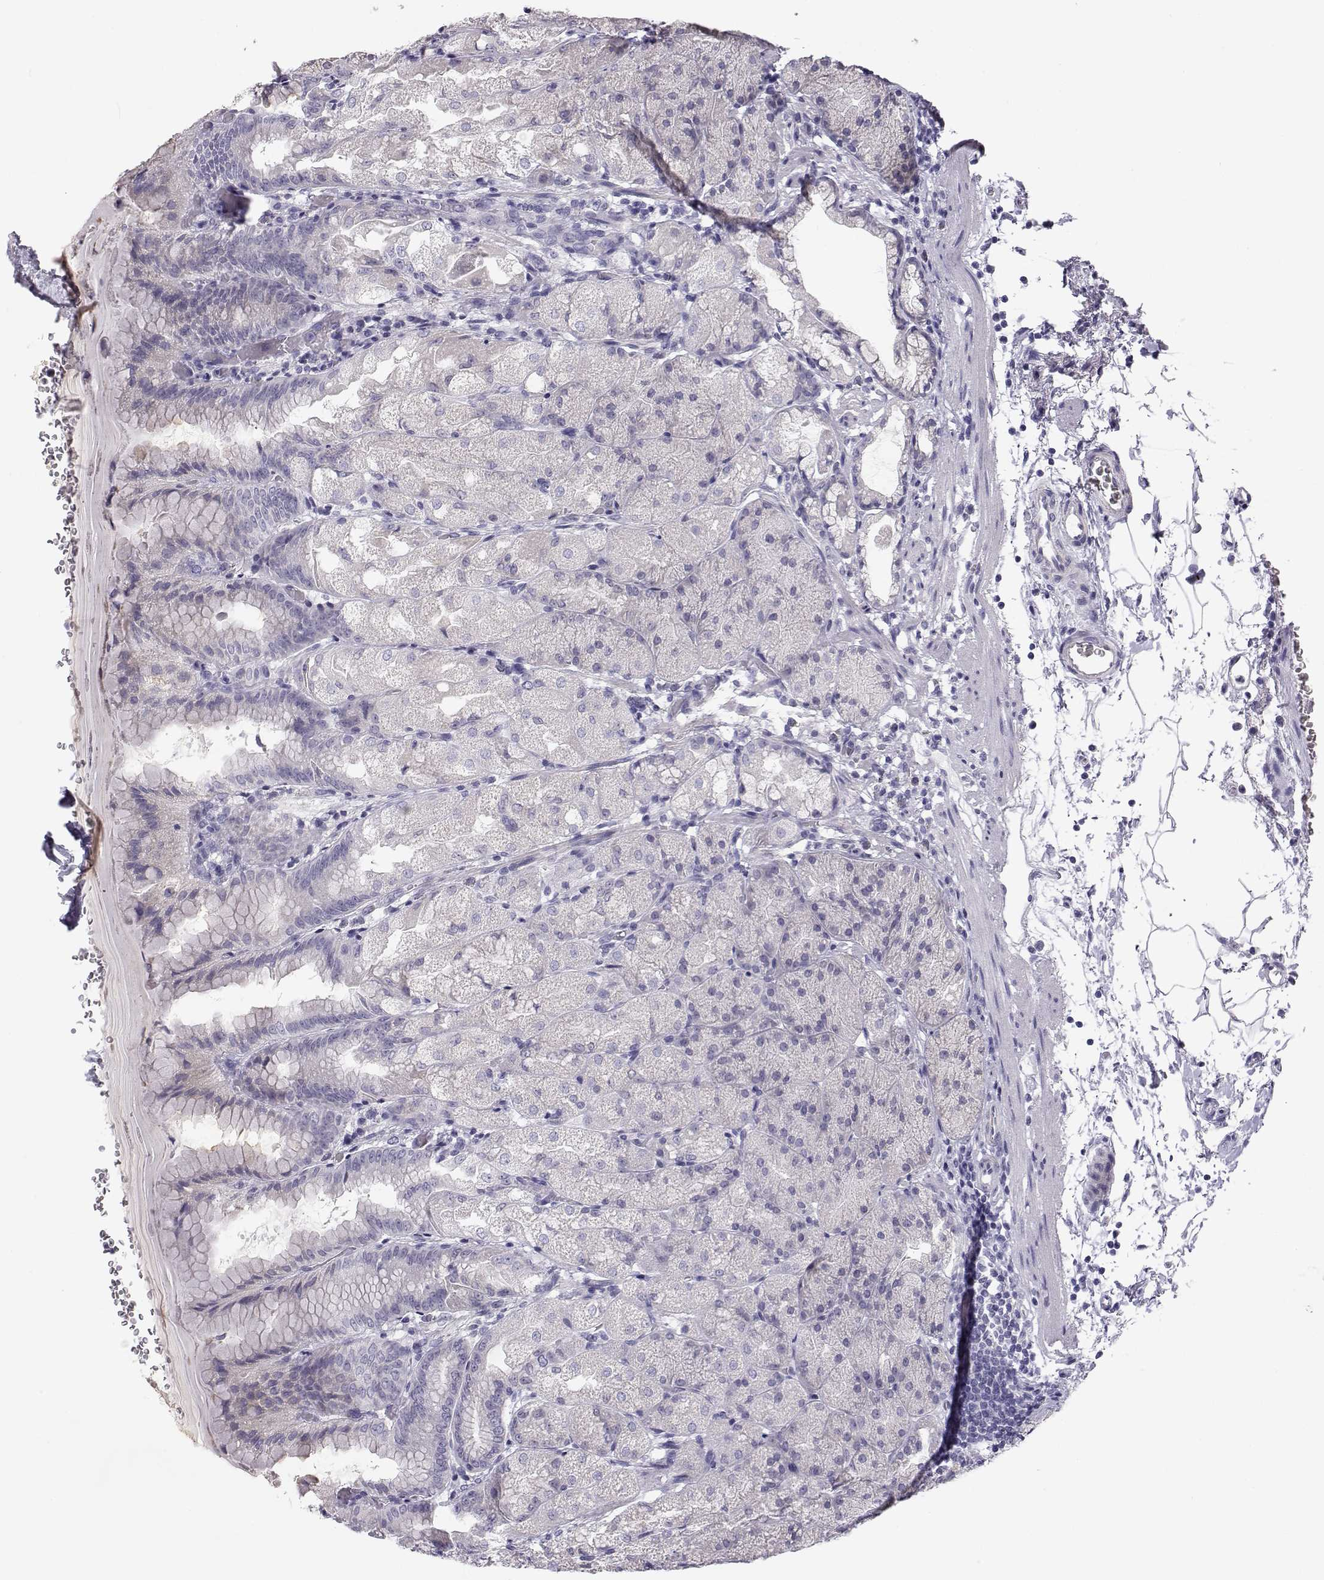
{"staining": {"intensity": "negative", "quantity": "none", "location": "none"}, "tissue": "stomach", "cell_type": "Glandular cells", "image_type": "normal", "snomed": [{"axis": "morphology", "description": "Normal tissue, NOS"}, {"axis": "topography", "description": "Stomach, upper"}, {"axis": "topography", "description": "Stomach"}, {"axis": "topography", "description": "Stomach, lower"}], "caption": "Stomach was stained to show a protein in brown. There is no significant expression in glandular cells.", "gene": "KCNMB4", "patient": {"sex": "male", "age": 62}}